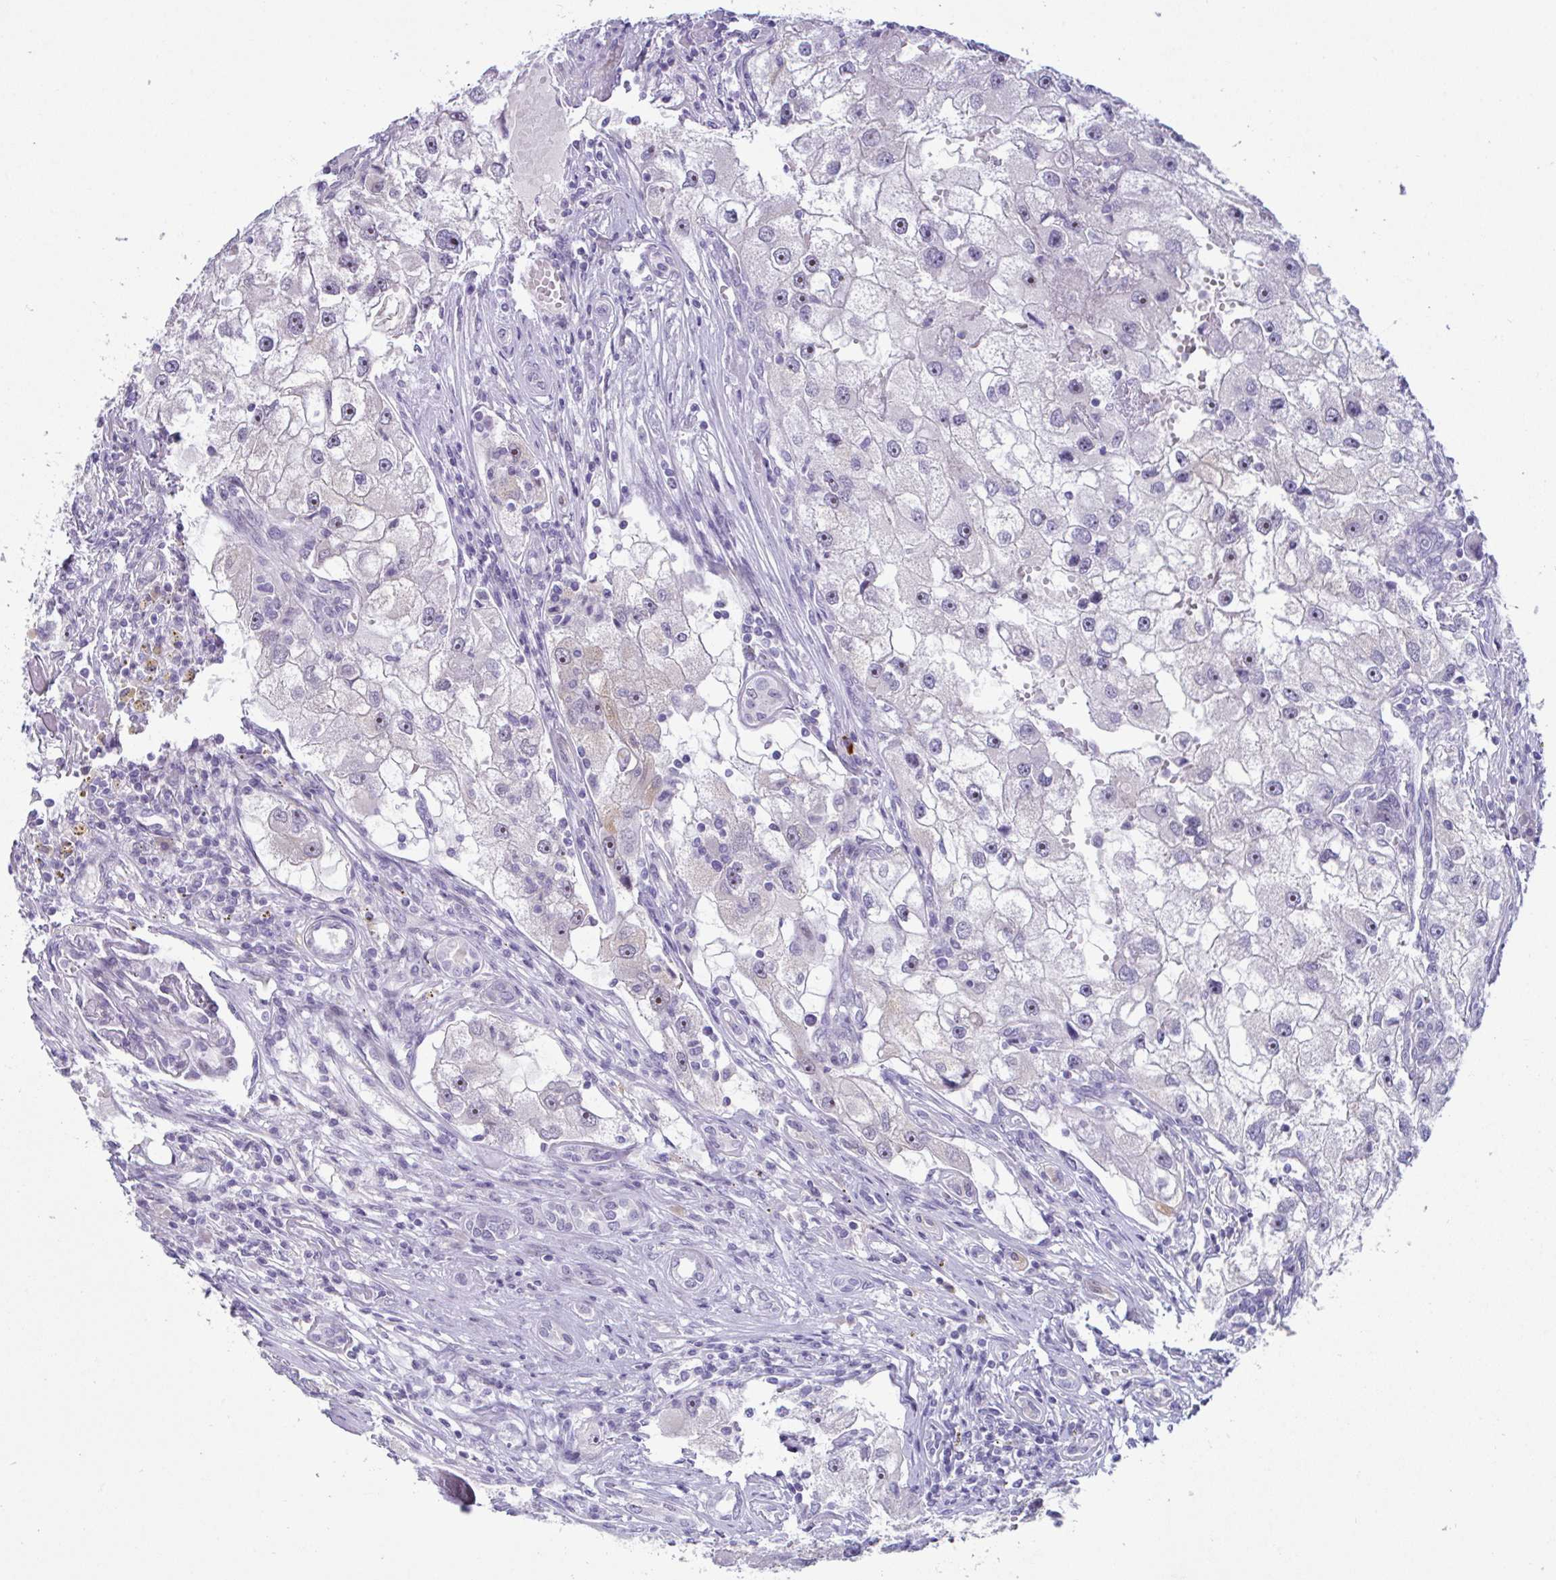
{"staining": {"intensity": "negative", "quantity": "none", "location": "none"}, "tissue": "renal cancer", "cell_type": "Tumor cells", "image_type": "cancer", "snomed": [{"axis": "morphology", "description": "Adenocarcinoma, NOS"}, {"axis": "topography", "description": "Kidney"}], "caption": "DAB immunohistochemical staining of renal cancer (adenocarcinoma) displays no significant staining in tumor cells.", "gene": "USP35", "patient": {"sex": "male", "age": 63}}